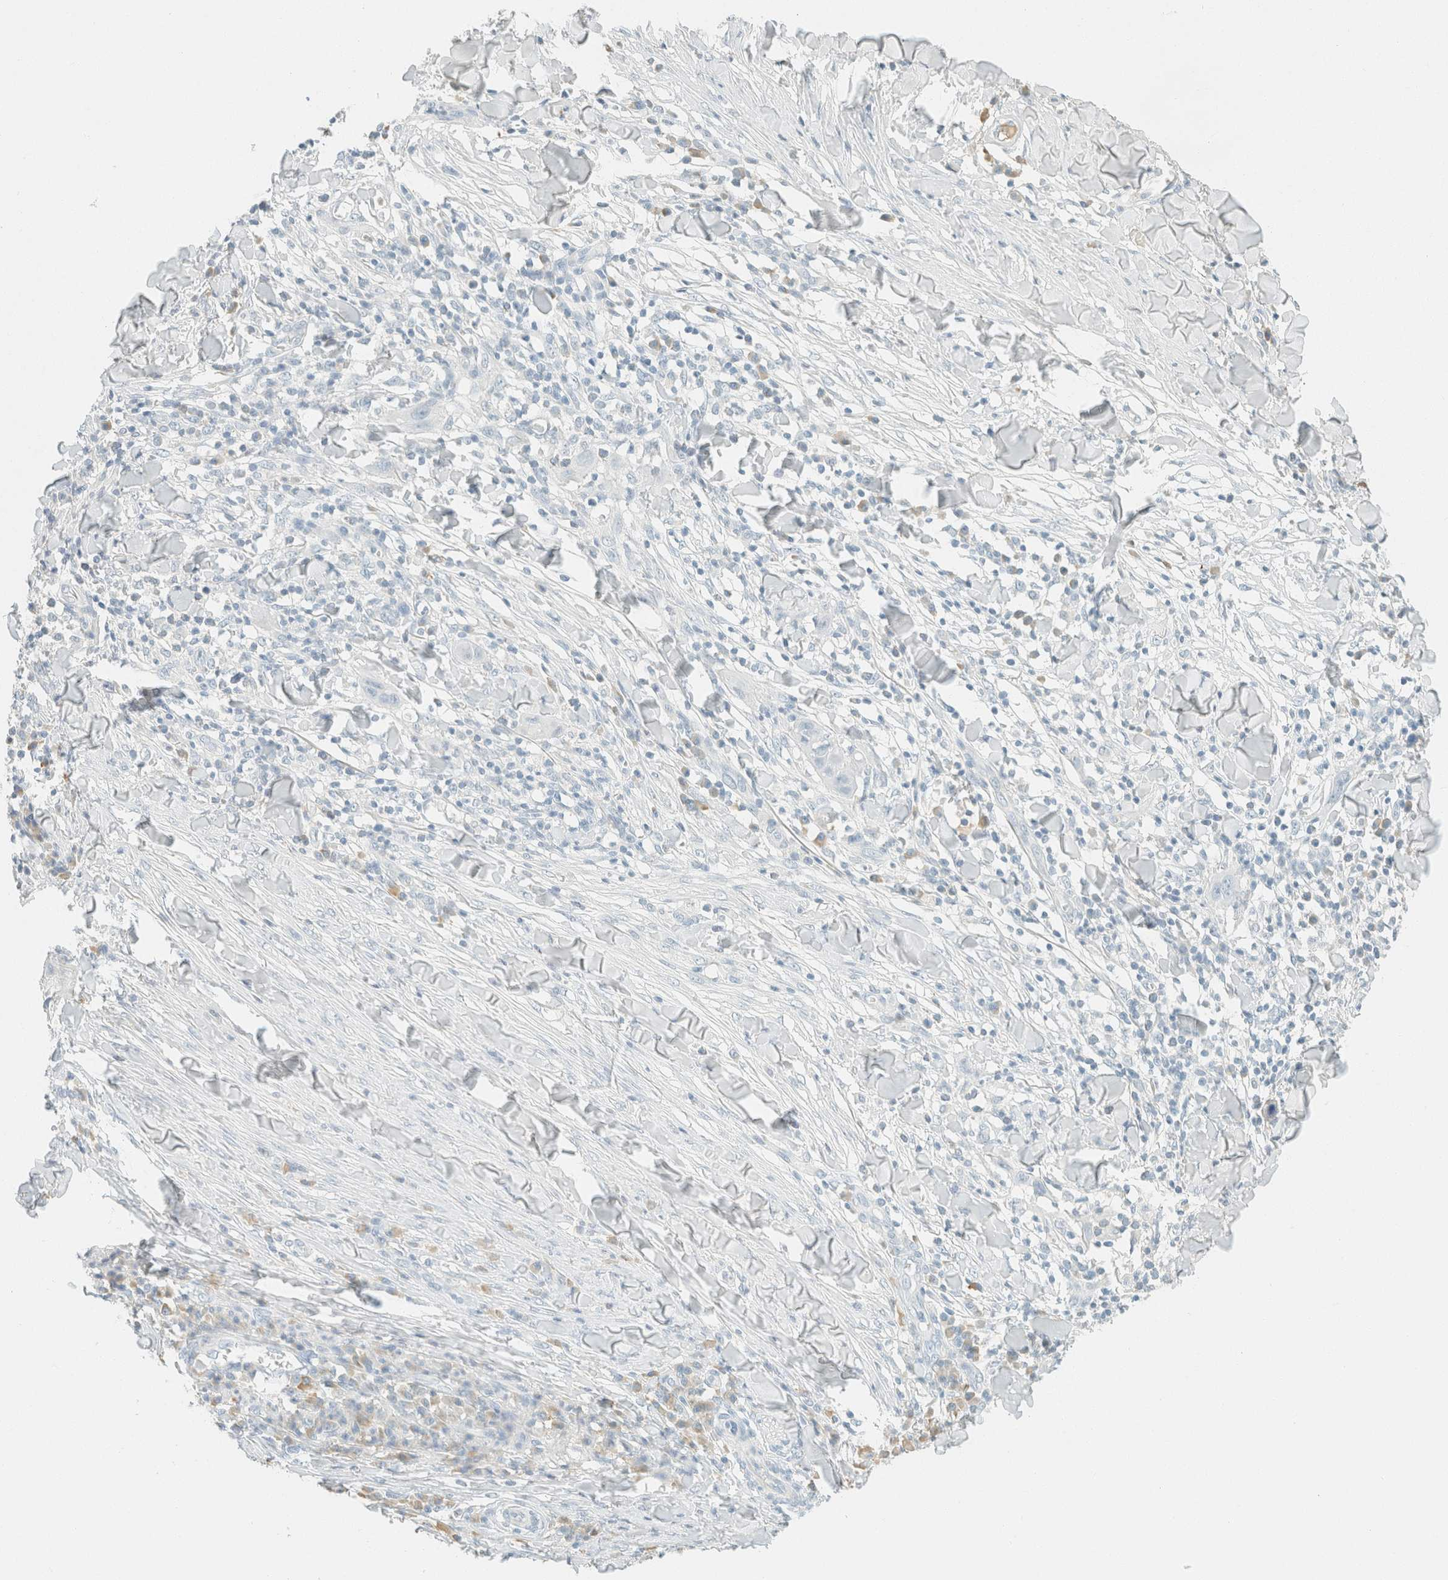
{"staining": {"intensity": "negative", "quantity": "none", "location": "none"}, "tissue": "skin cancer", "cell_type": "Tumor cells", "image_type": "cancer", "snomed": [{"axis": "morphology", "description": "Squamous cell carcinoma, NOS"}, {"axis": "topography", "description": "Skin"}], "caption": "This histopathology image is of squamous cell carcinoma (skin) stained with immunohistochemistry to label a protein in brown with the nuclei are counter-stained blue. There is no positivity in tumor cells.", "gene": "GPA33", "patient": {"sex": "male", "age": 24}}